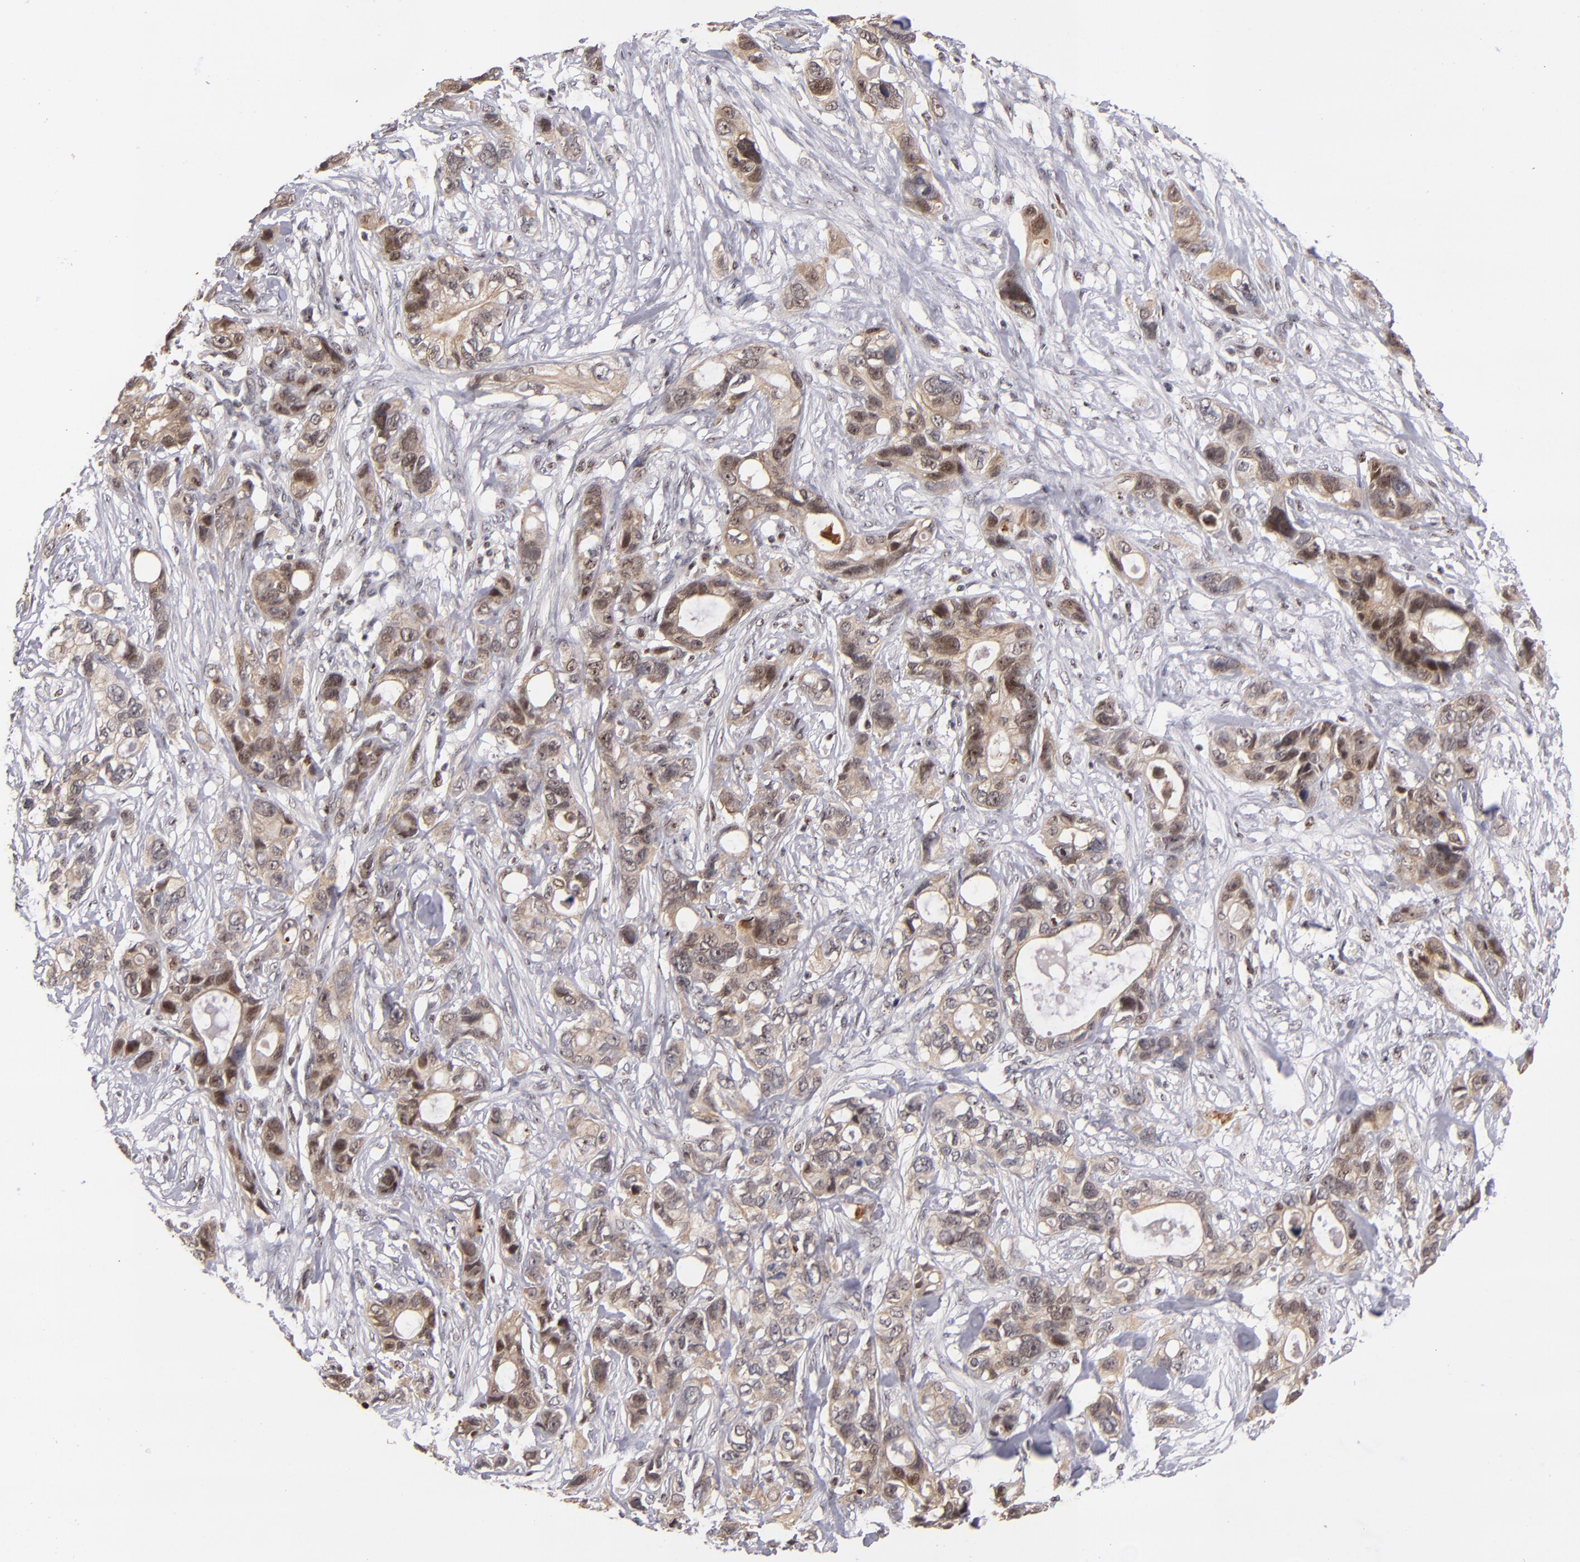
{"staining": {"intensity": "moderate", "quantity": ">75%", "location": "cytoplasmic/membranous,nuclear"}, "tissue": "stomach cancer", "cell_type": "Tumor cells", "image_type": "cancer", "snomed": [{"axis": "morphology", "description": "Adenocarcinoma, NOS"}, {"axis": "topography", "description": "Stomach, upper"}], "caption": "Stomach cancer (adenocarcinoma) tissue reveals moderate cytoplasmic/membranous and nuclear expression in about >75% of tumor cells", "gene": "PCNX4", "patient": {"sex": "male", "age": 47}}